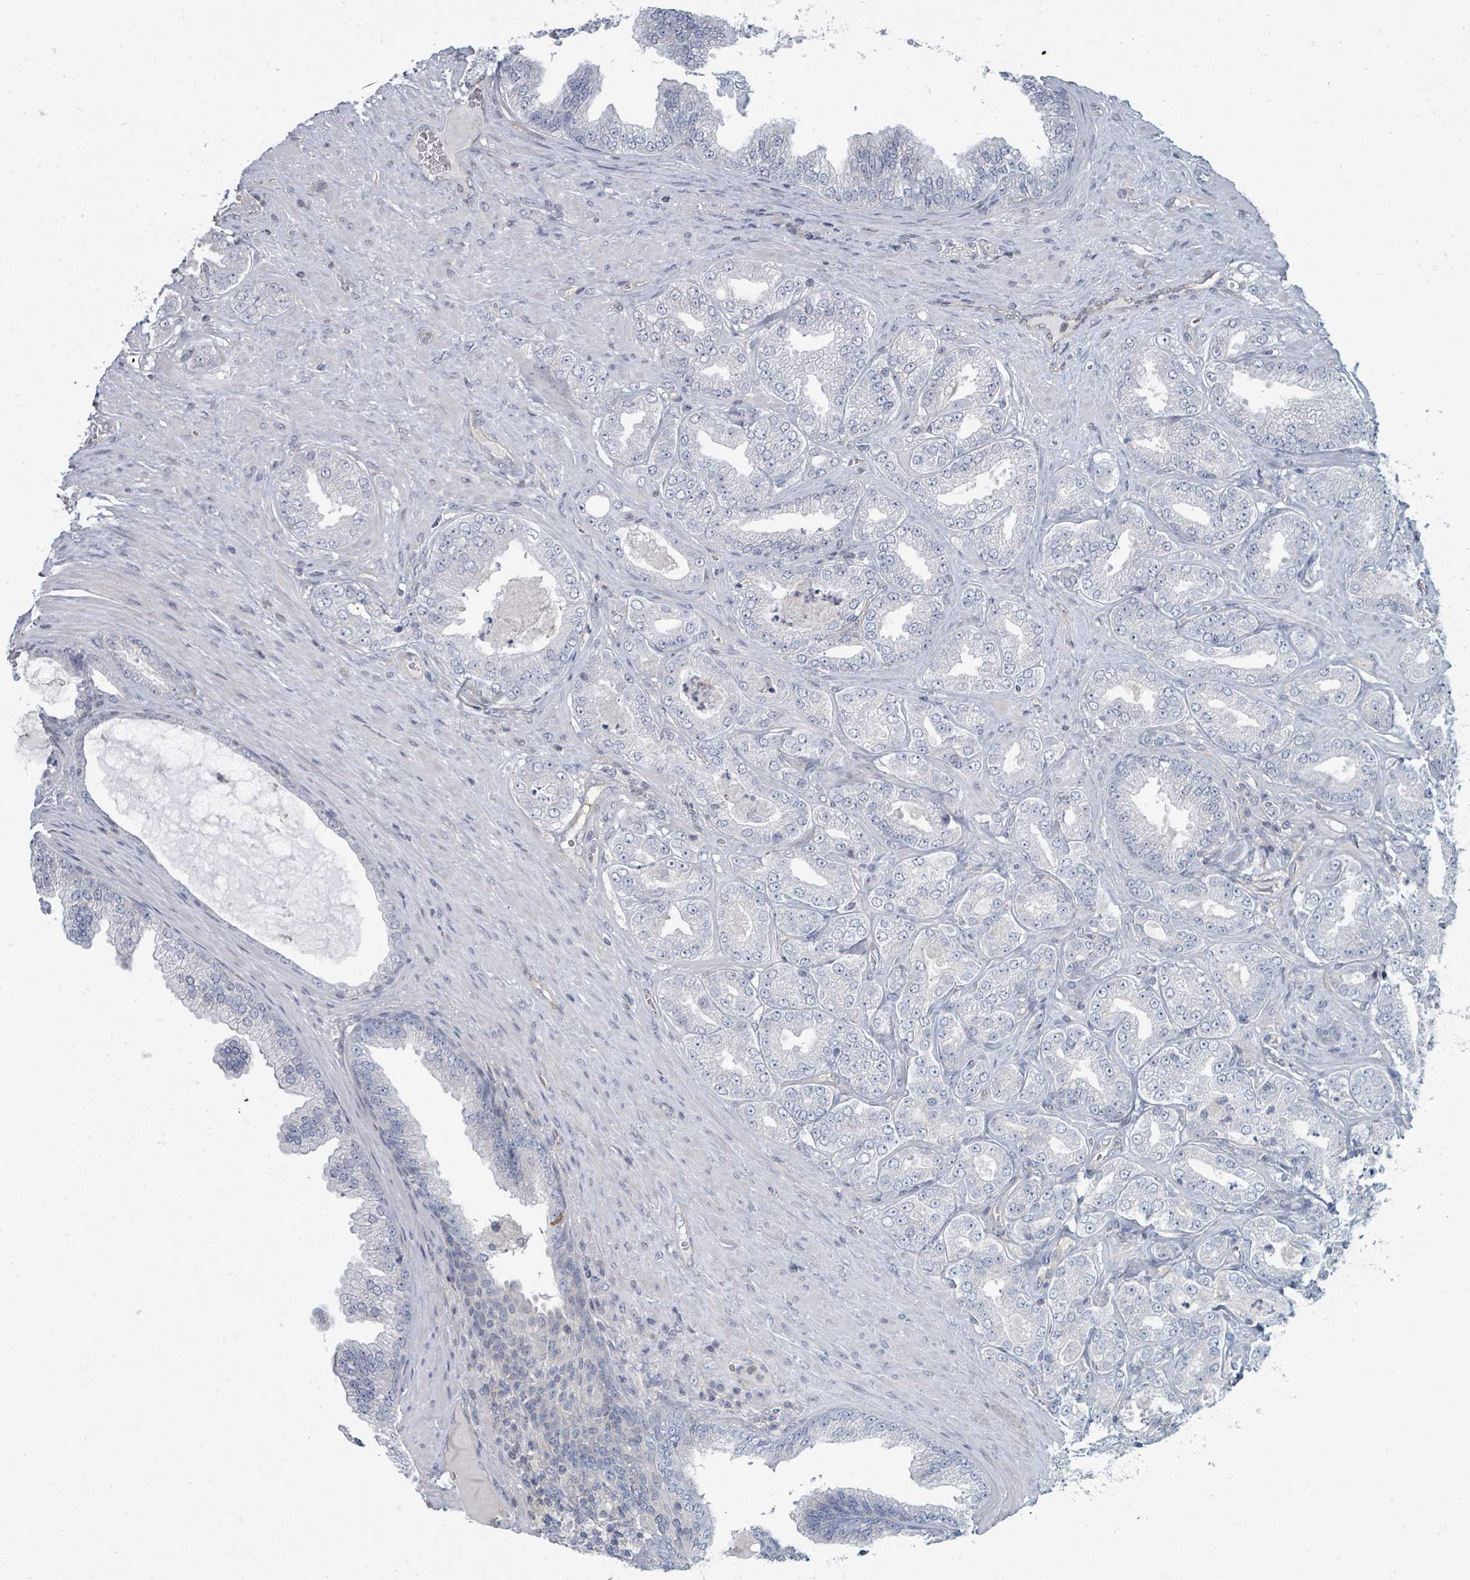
{"staining": {"intensity": "negative", "quantity": "none", "location": "none"}, "tissue": "prostate cancer", "cell_type": "Tumor cells", "image_type": "cancer", "snomed": [{"axis": "morphology", "description": "Adenocarcinoma, Low grade"}, {"axis": "topography", "description": "Prostate"}], "caption": "The immunohistochemistry (IHC) histopathology image has no significant staining in tumor cells of prostate cancer (adenocarcinoma (low-grade)) tissue.", "gene": "SLC25A45", "patient": {"sex": "male", "age": 63}}